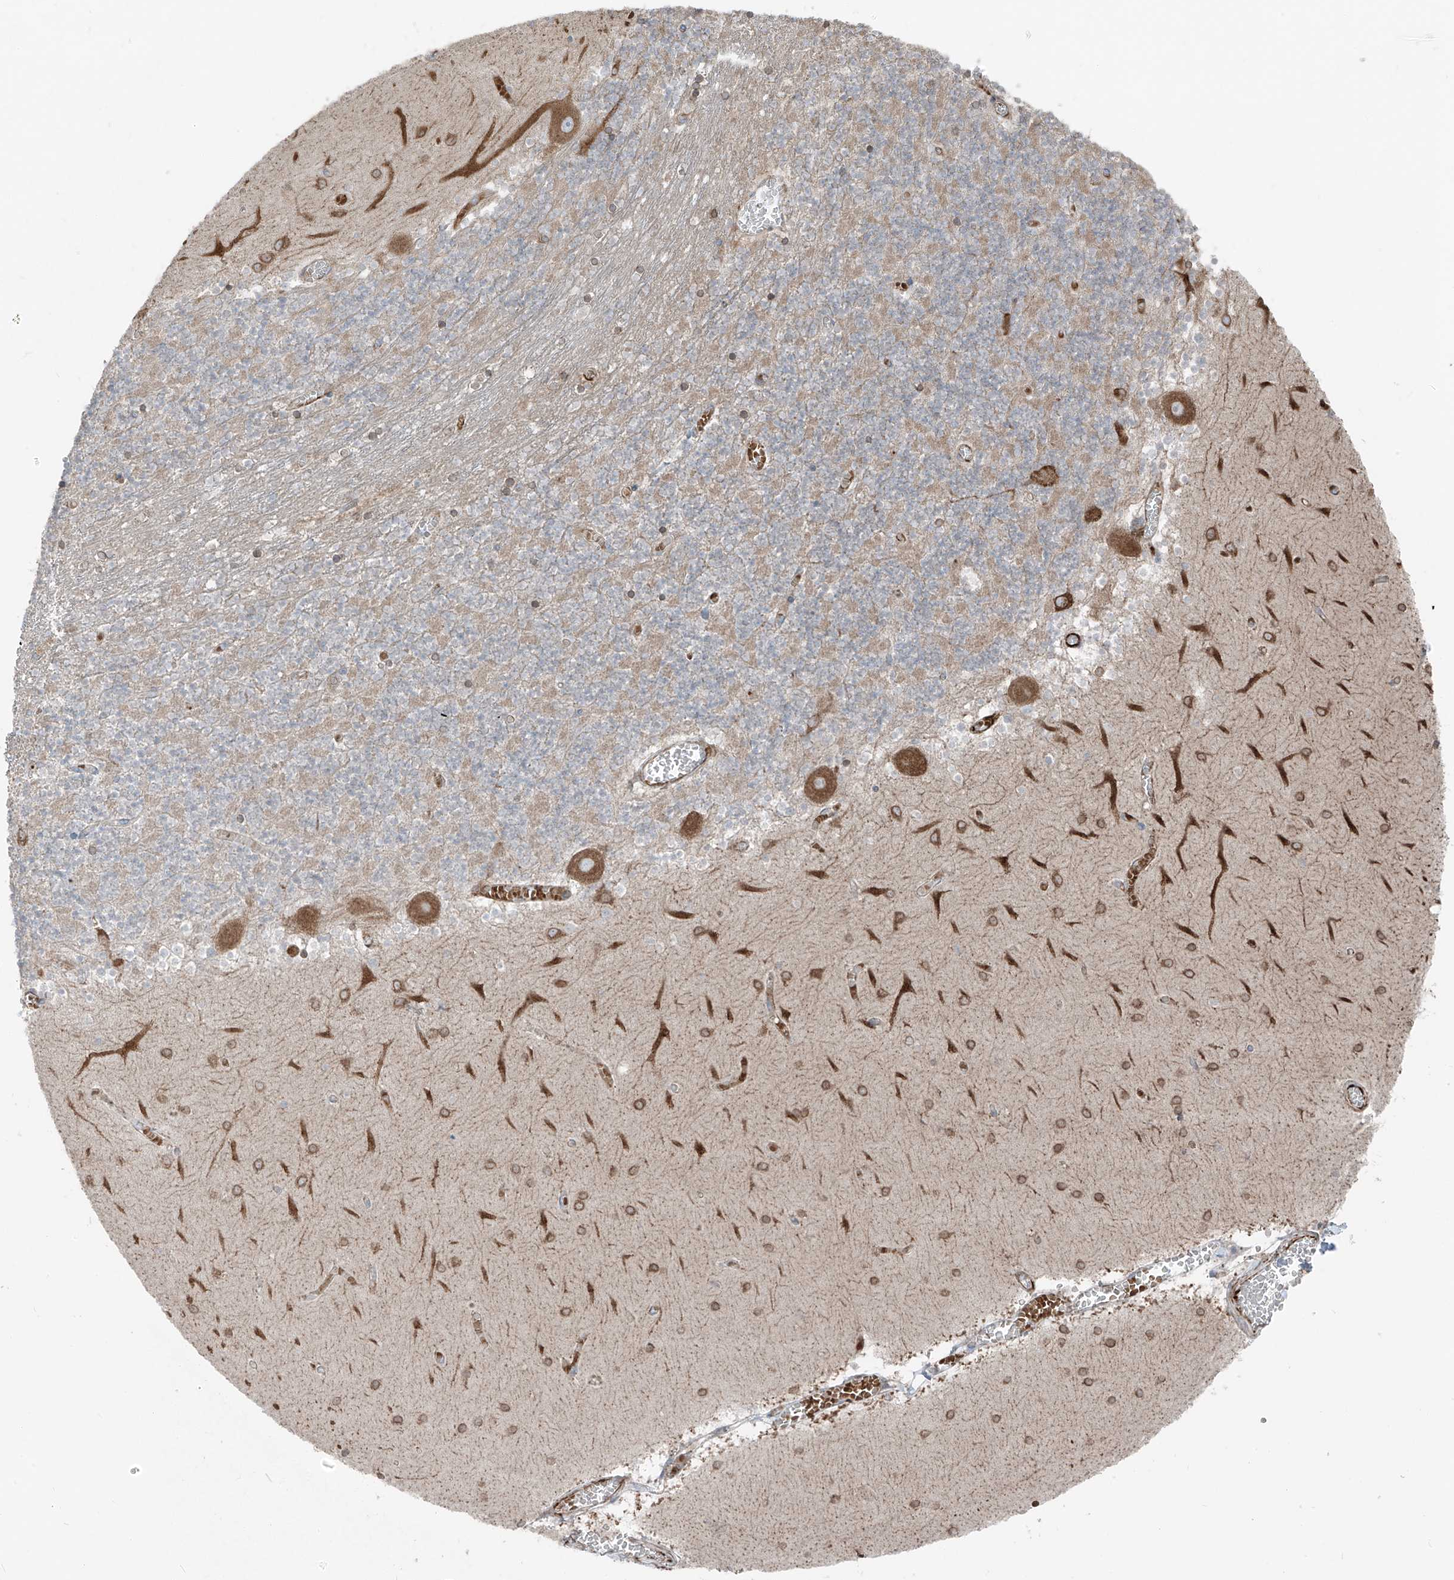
{"staining": {"intensity": "moderate", "quantity": "25%-75%", "location": "cytoplasmic/membranous"}, "tissue": "cerebellum", "cell_type": "Cells in granular layer", "image_type": "normal", "snomed": [{"axis": "morphology", "description": "Normal tissue, NOS"}, {"axis": "topography", "description": "Cerebellum"}], "caption": "A histopathology image of cerebellum stained for a protein shows moderate cytoplasmic/membranous brown staining in cells in granular layer. (IHC, brightfield microscopy, high magnification).", "gene": "ERLEC1", "patient": {"sex": "female", "age": 28}}